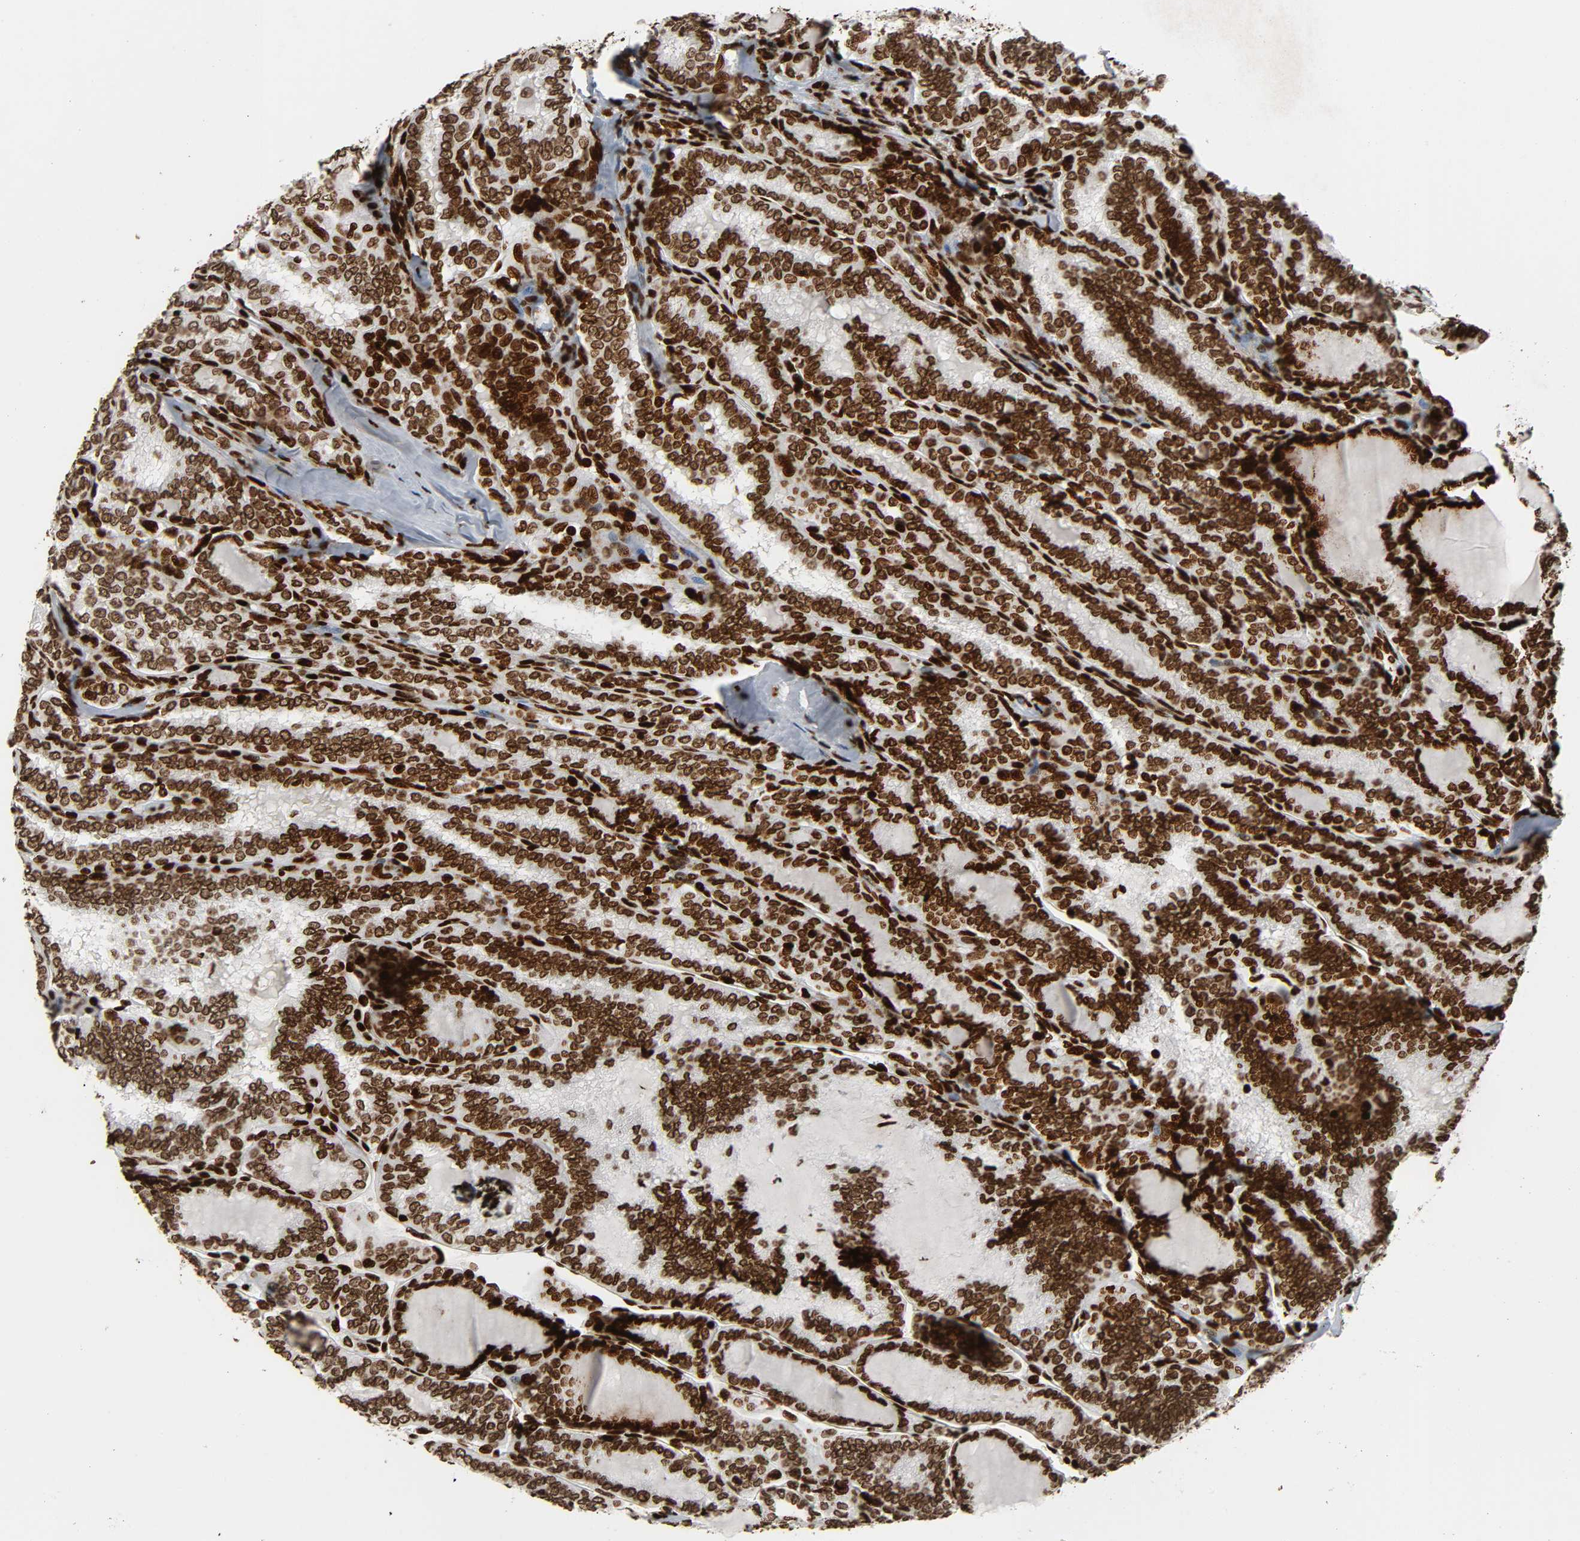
{"staining": {"intensity": "strong", "quantity": ">75%", "location": "nuclear"}, "tissue": "thyroid cancer", "cell_type": "Tumor cells", "image_type": "cancer", "snomed": [{"axis": "morphology", "description": "Papillary adenocarcinoma, NOS"}, {"axis": "topography", "description": "Thyroid gland"}], "caption": "The micrograph reveals a brown stain indicating the presence of a protein in the nuclear of tumor cells in thyroid cancer. The staining was performed using DAB (3,3'-diaminobenzidine), with brown indicating positive protein expression. Nuclei are stained blue with hematoxylin.", "gene": "RXRA", "patient": {"sex": "female", "age": 30}}